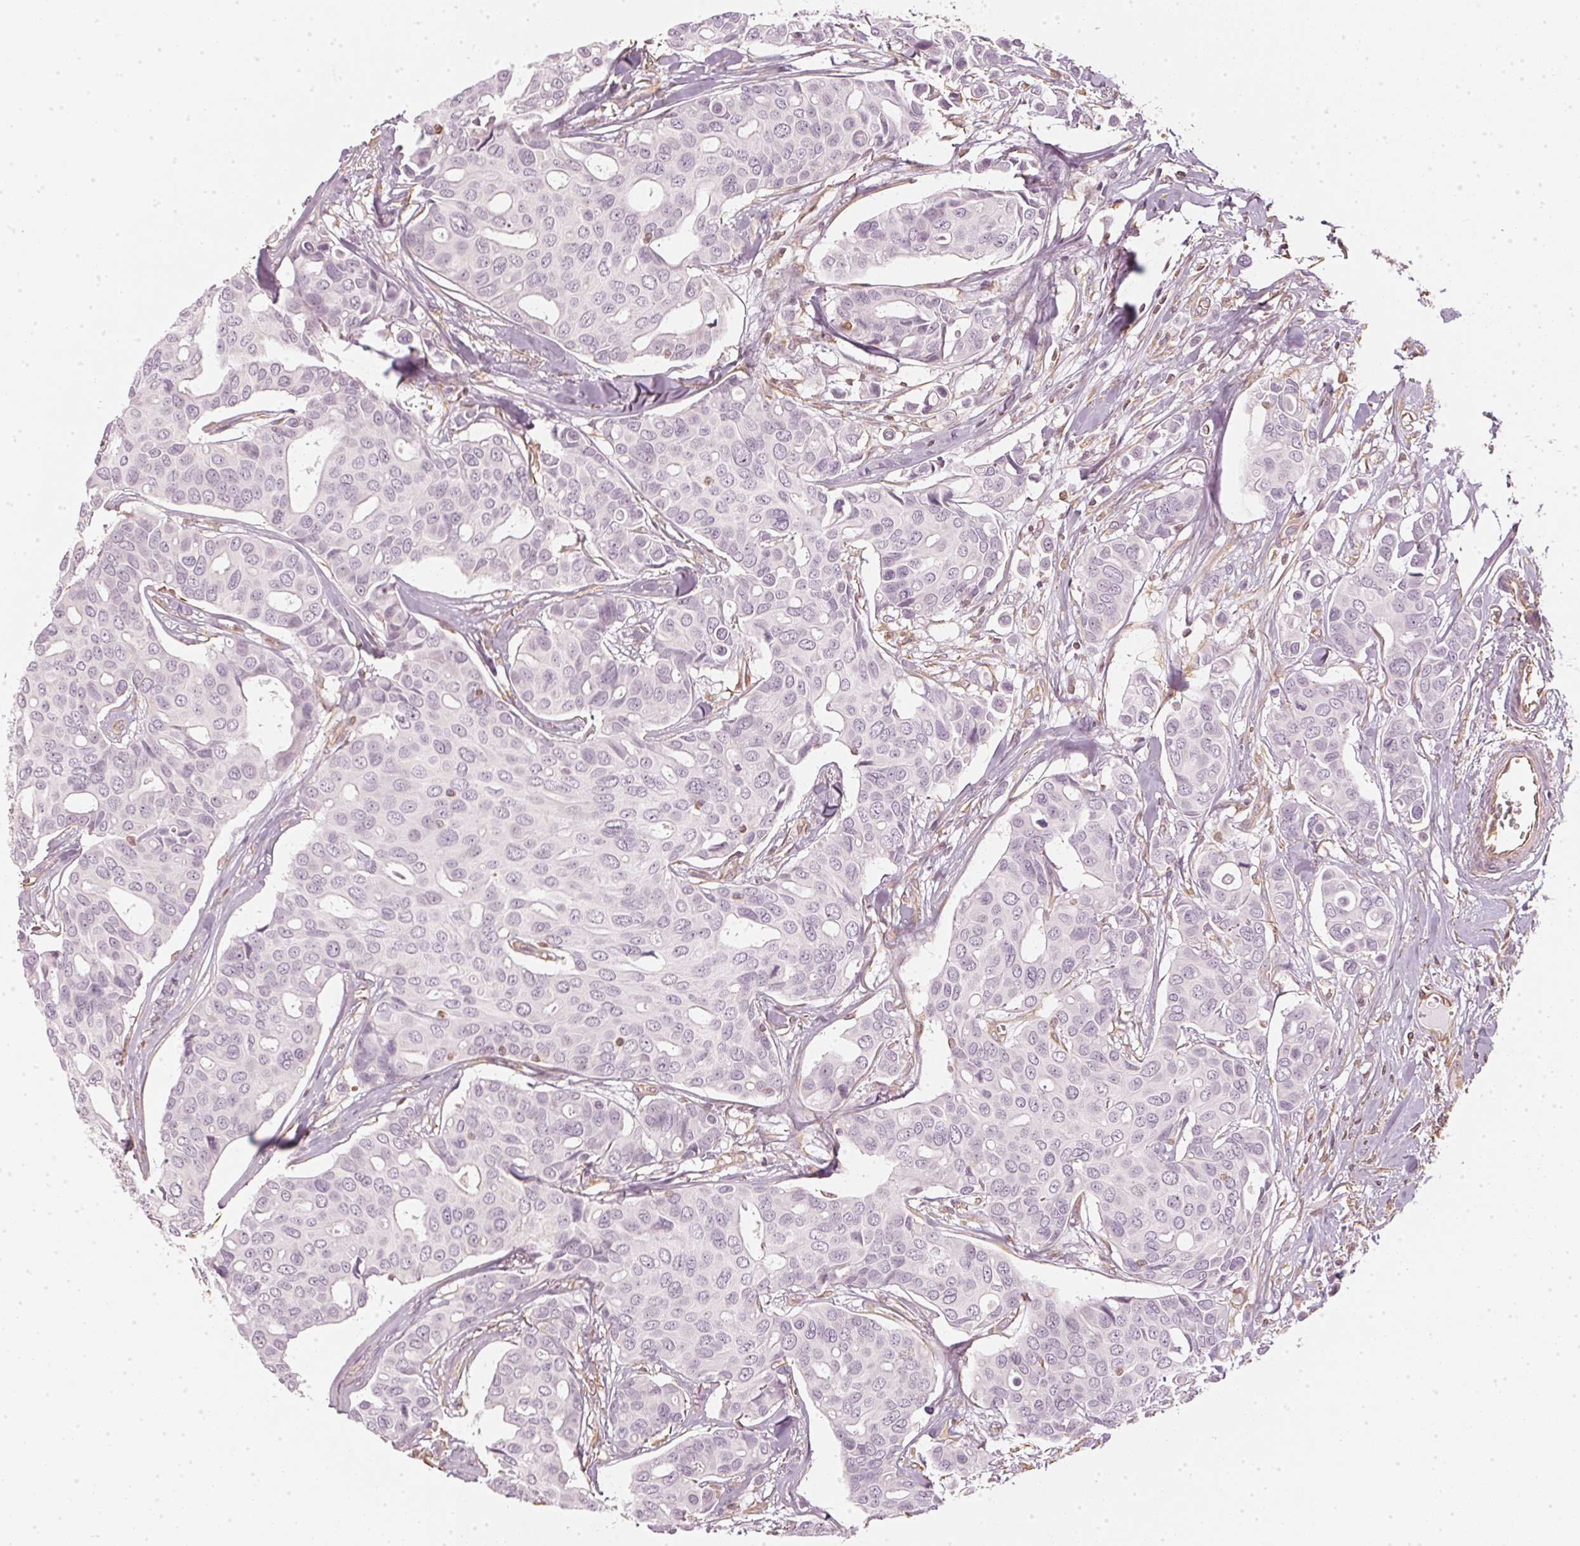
{"staining": {"intensity": "negative", "quantity": "none", "location": "none"}, "tissue": "breast cancer", "cell_type": "Tumor cells", "image_type": "cancer", "snomed": [{"axis": "morphology", "description": "Duct carcinoma"}, {"axis": "topography", "description": "Breast"}], "caption": "IHC histopathology image of neoplastic tissue: breast invasive ductal carcinoma stained with DAB (3,3'-diaminobenzidine) reveals no significant protein positivity in tumor cells.", "gene": "APLP1", "patient": {"sex": "female", "age": 54}}